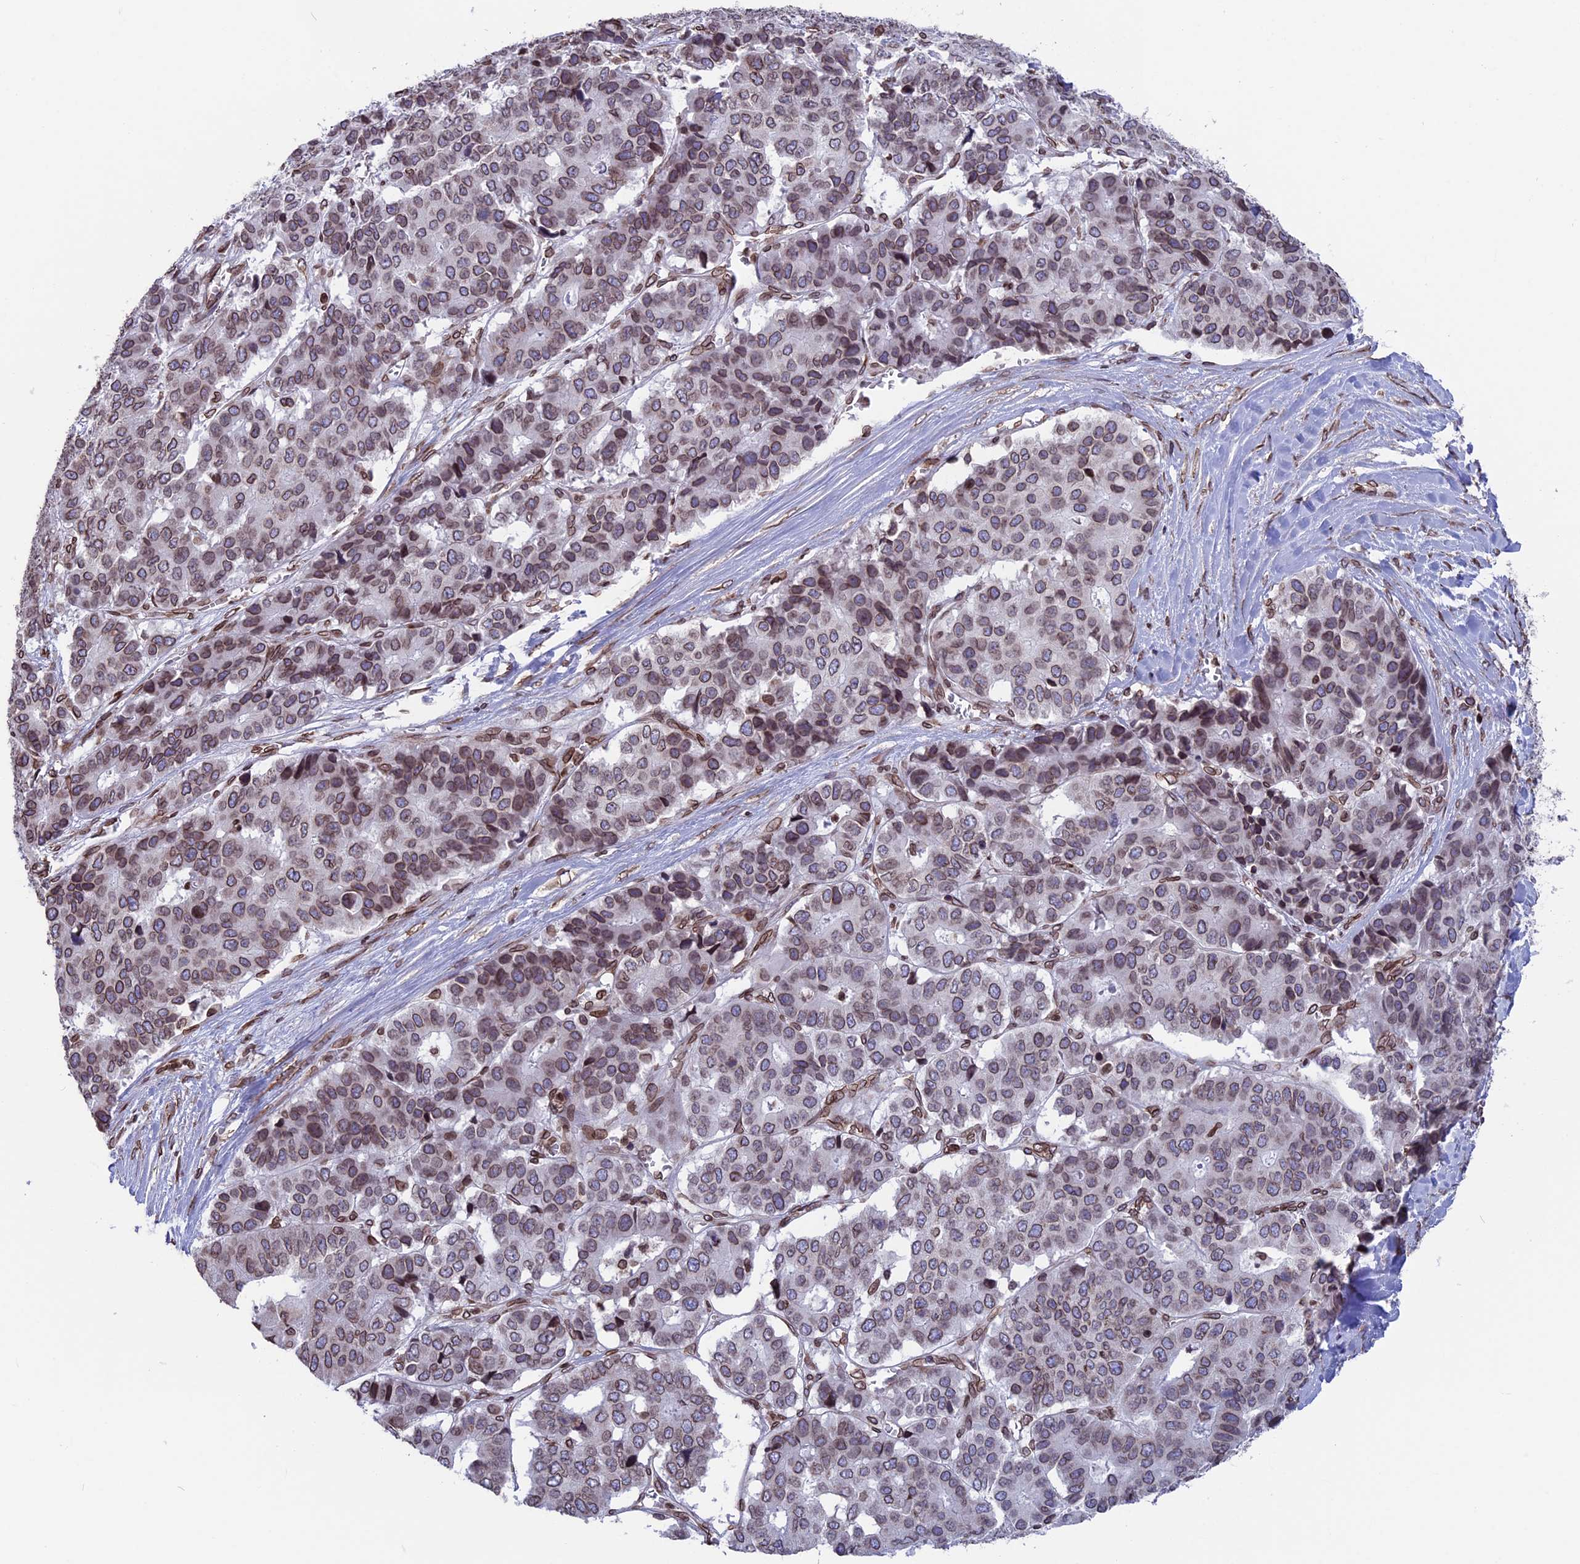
{"staining": {"intensity": "moderate", "quantity": ">75%", "location": "cytoplasmic/membranous,nuclear"}, "tissue": "pancreatic cancer", "cell_type": "Tumor cells", "image_type": "cancer", "snomed": [{"axis": "morphology", "description": "Adenocarcinoma, NOS"}, {"axis": "topography", "description": "Pancreas"}], "caption": "This micrograph exhibits adenocarcinoma (pancreatic) stained with immunohistochemistry to label a protein in brown. The cytoplasmic/membranous and nuclear of tumor cells show moderate positivity for the protein. Nuclei are counter-stained blue.", "gene": "PTCHD4", "patient": {"sex": "male", "age": 50}}